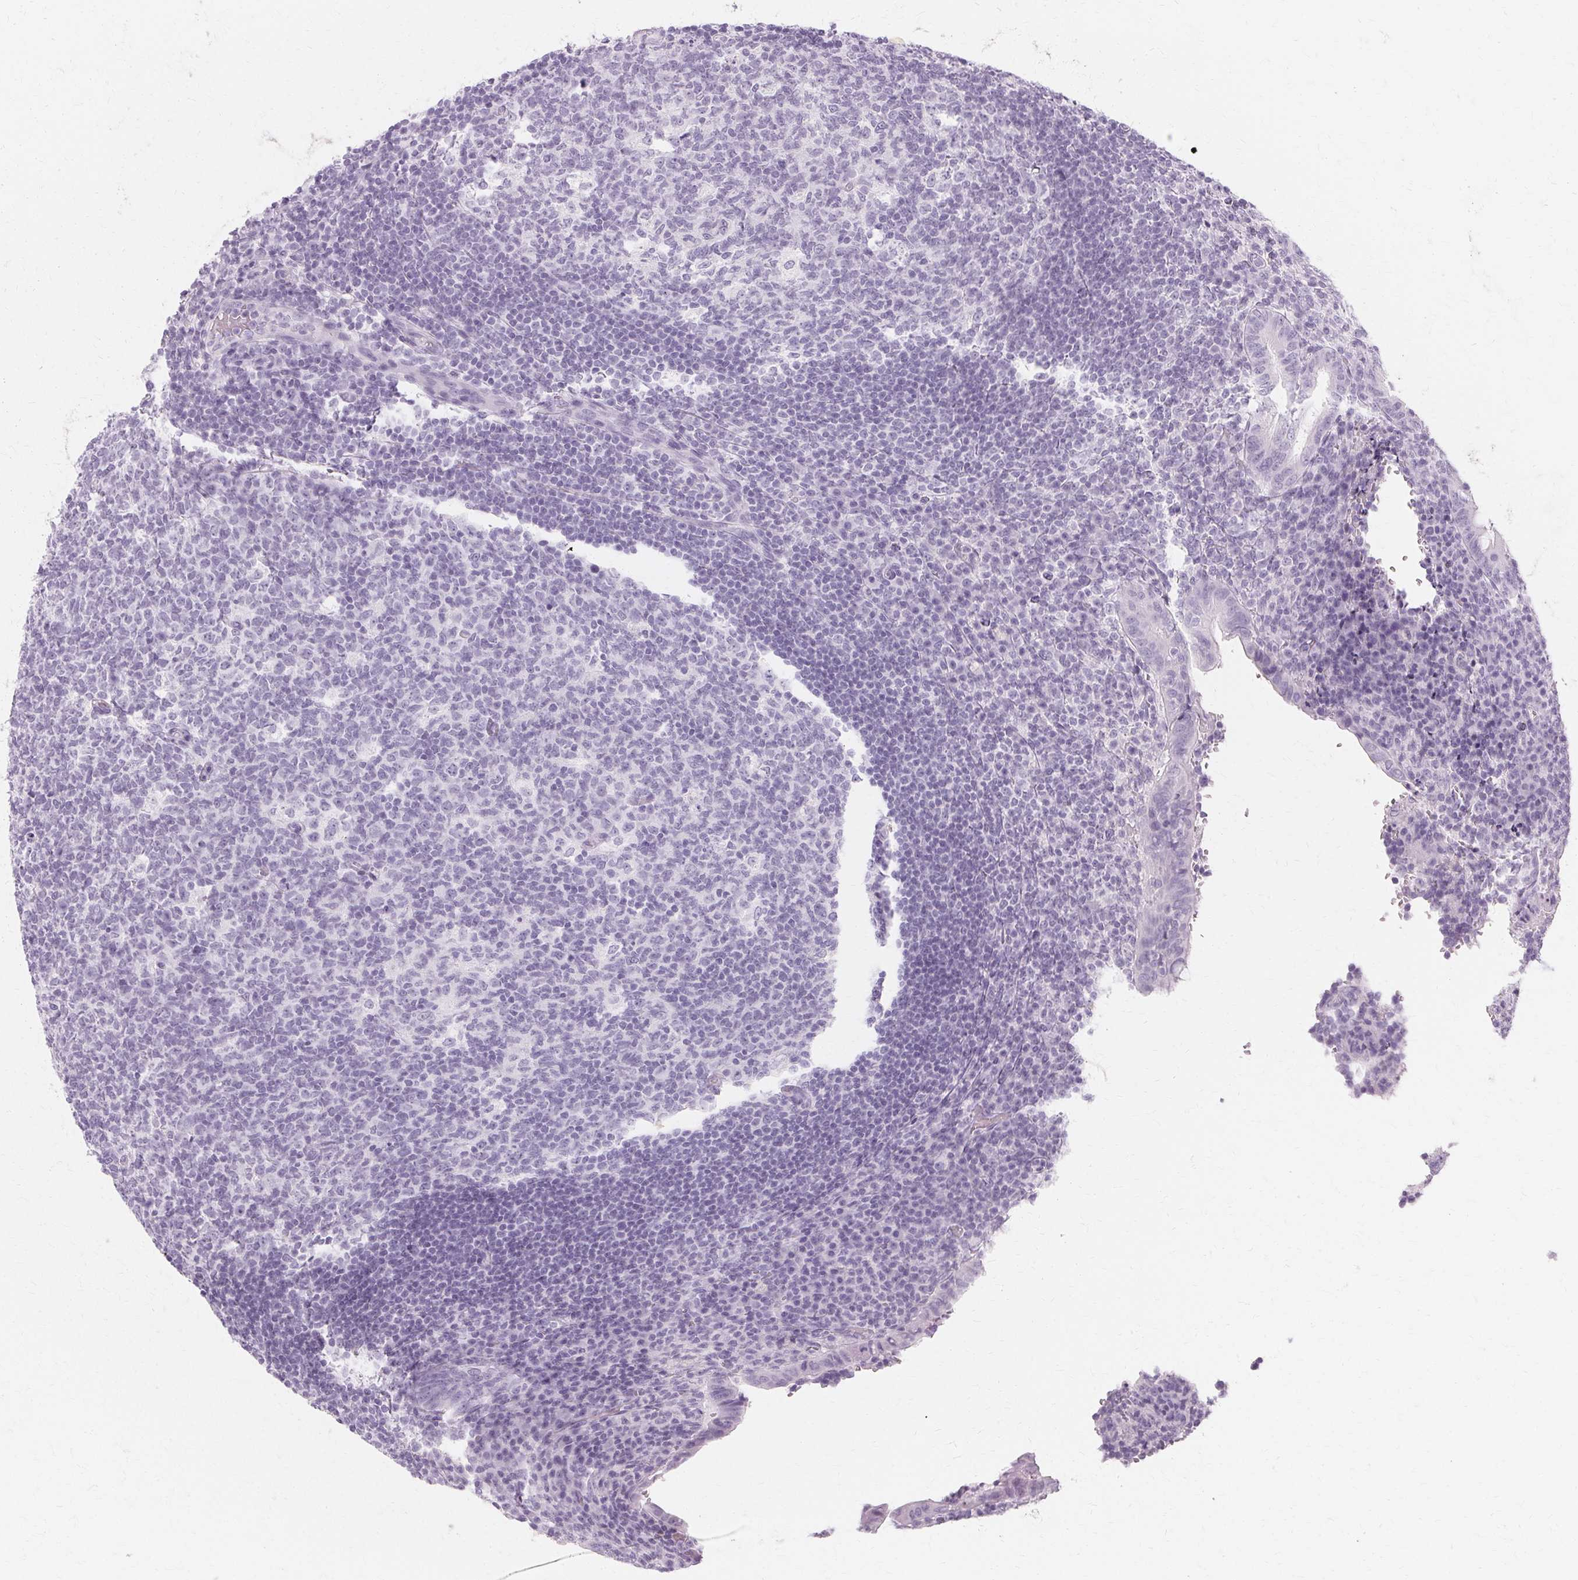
{"staining": {"intensity": "negative", "quantity": "none", "location": "none"}, "tissue": "appendix", "cell_type": "Glandular cells", "image_type": "normal", "snomed": [{"axis": "morphology", "description": "Normal tissue, NOS"}, {"axis": "topography", "description": "Appendix"}], "caption": "DAB (3,3'-diaminobenzidine) immunohistochemical staining of normal human appendix demonstrates no significant staining in glandular cells. (Immunohistochemistry (ihc), brightfield microscopy, high magnification).", "gene": "KRT6A", "patient": {"sex": "male", "age": 18}}